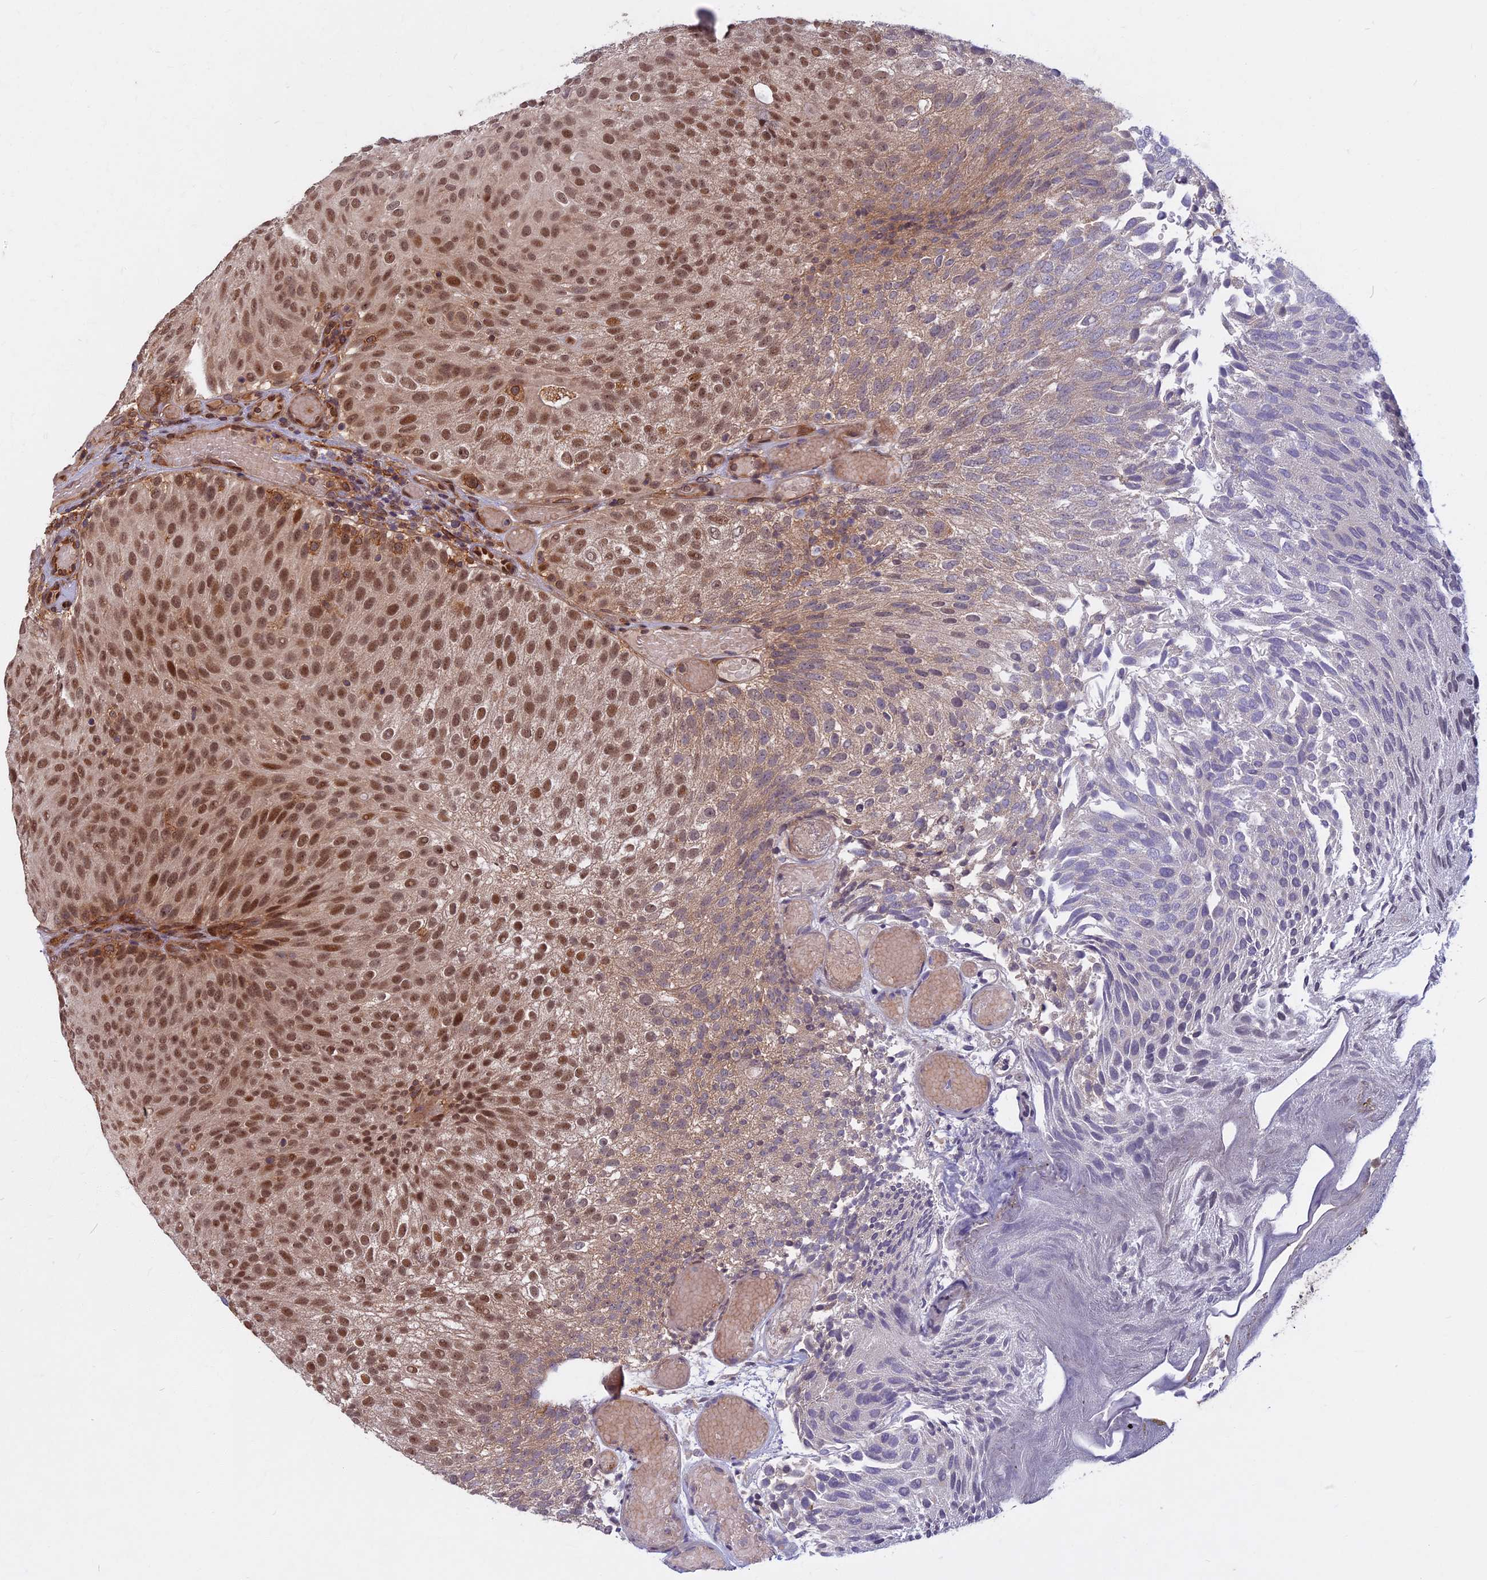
{"staining": {"intensity": "moderate", "quantity": ">75%", "location": "nuclear"}, "tissue": "urothelial cancer", "cell_type": "Tumor cells", "image_type": "cancer", "snomed": [{"axis": "morphology", "description": "Urothelial carcinoma, Low grade"}, {"axis": "topography", "description": "Urinary bladder"}], "caption": "A histopathology image of urothelial cancer stained for a protein reveals moderate nuclear brown staining in tumor cells.", "gene": "SPG11", "patient": {"sex": "male", "age": 78}}